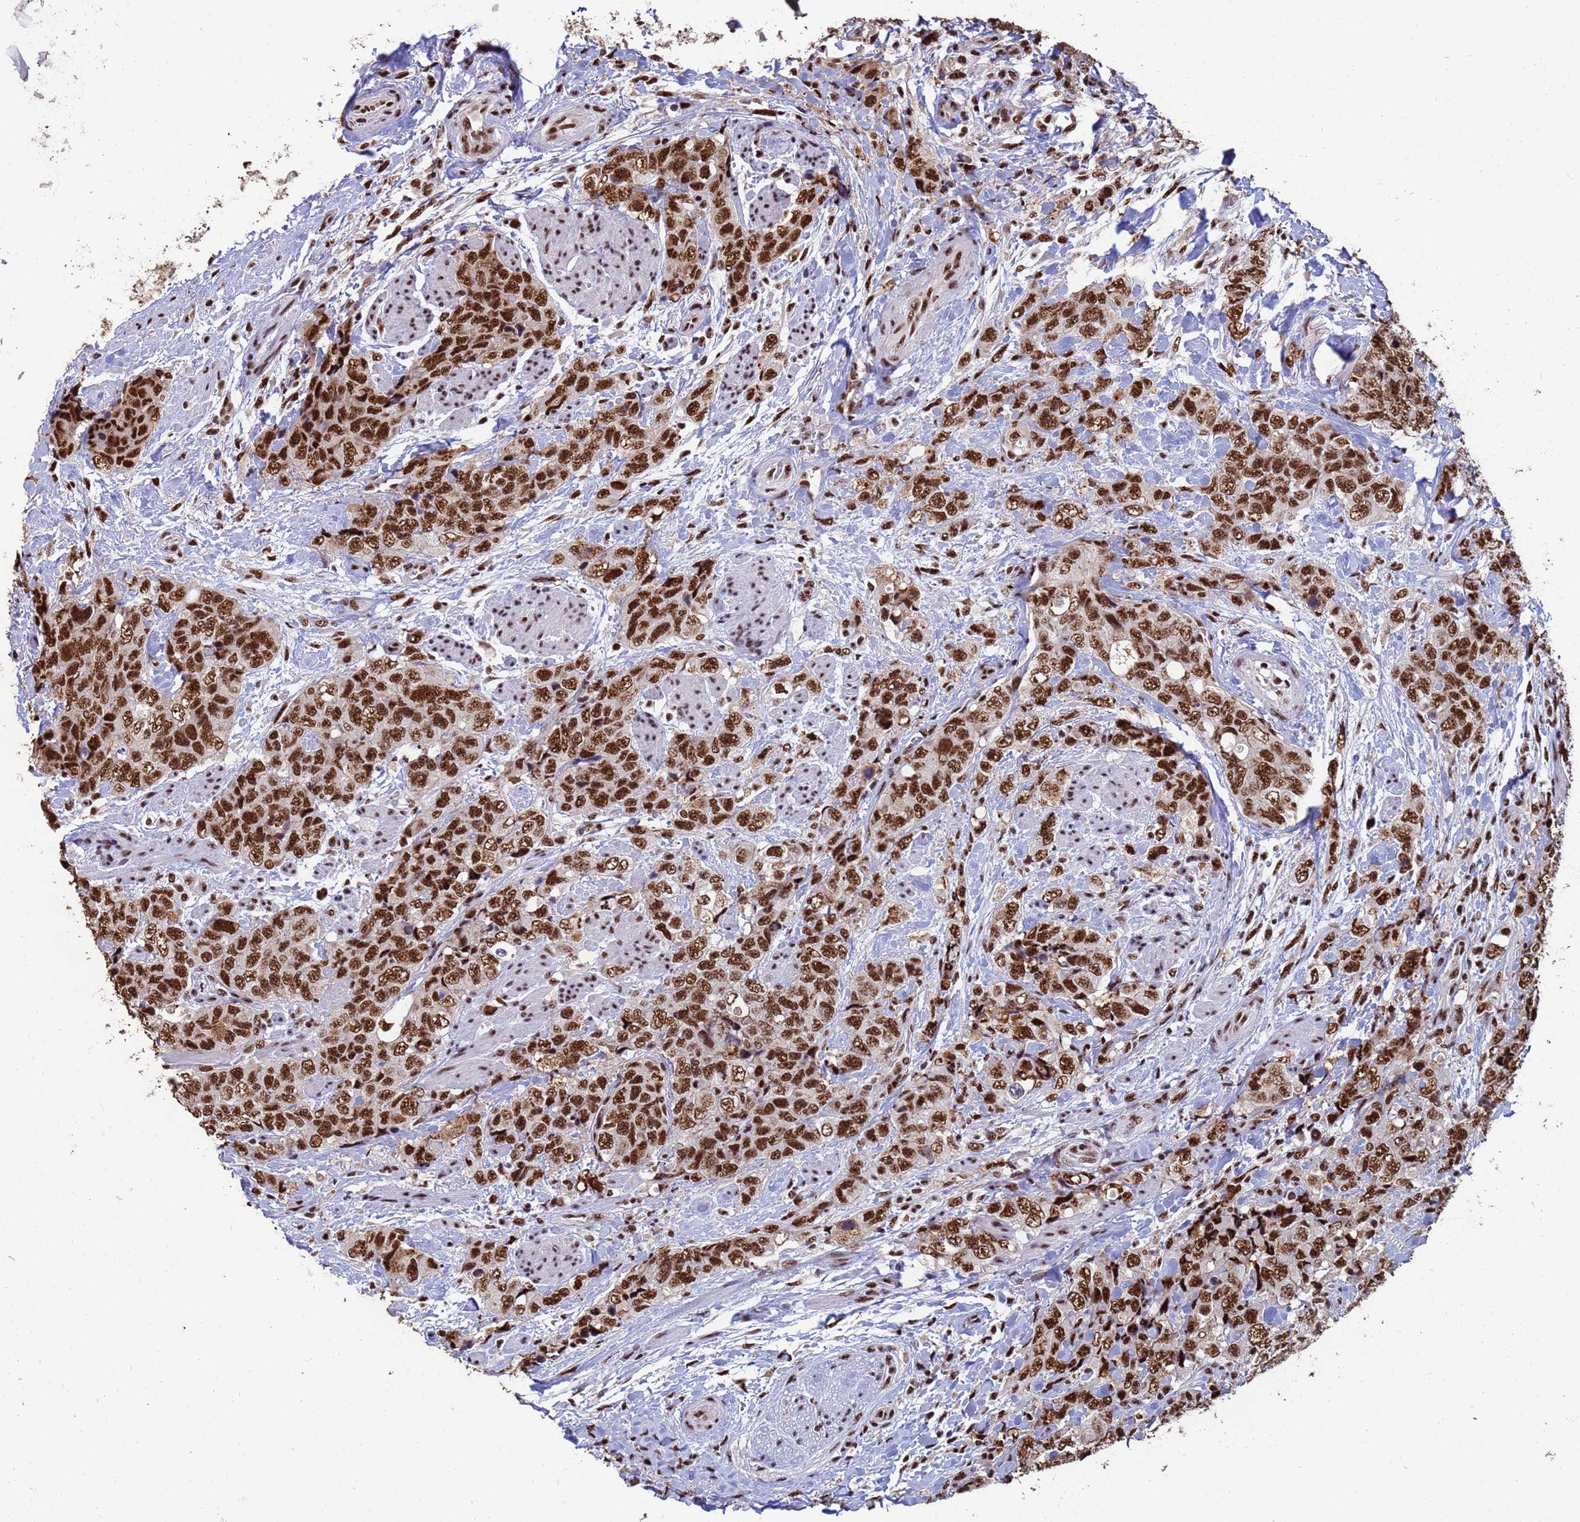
{"staining": {"intensity": "strong", "quantity": ">75%", "location": "nuclear"}, "tissue": "urothelial cancer", "cell_type": "Tumor cells", "image_type": "cancer", "snomed": [{"axis": "morphology", "description": "Urothelial carcinoma, High grade"}, {"axis": "topography", "description": "Urinary bladder"}], "caption": "Urothelial cancer stained with a brown dye shows strong nuclear positive staining in about >75% of tumor cells.", "gene": "SF3B2", "patient": {"sex": "female", "age": 78}}